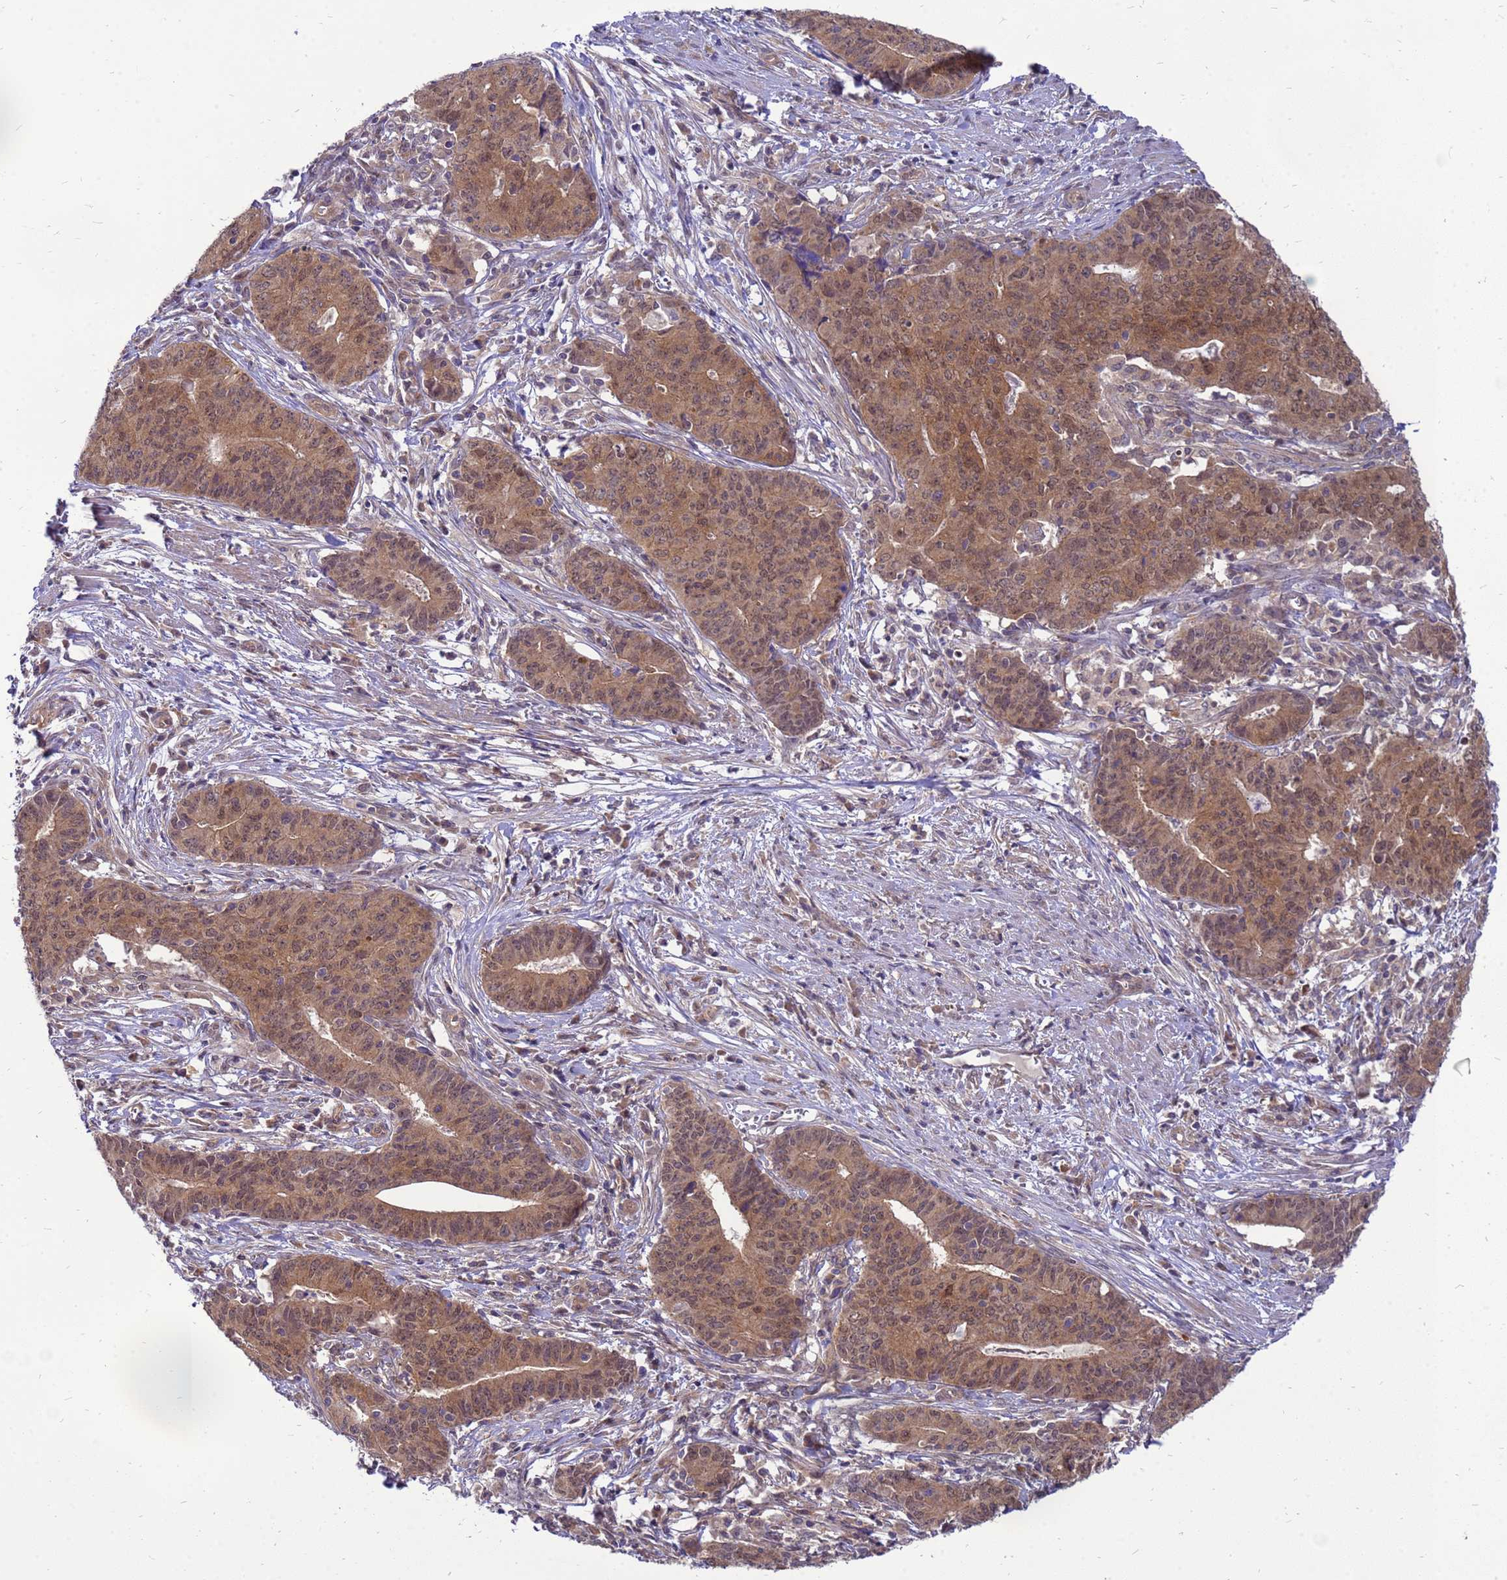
{"staining": {"intensity": "moderate", "quantity": ">75%", "location": "cytoplasmic/membranous"}, "tissue": "endometrial cancer", "cell_type": "Tumor cells", "image_type": "cancer", "snomed": [{"axis": "morphology", "description": "Adenocarcinoma, NOS"}, {"axis": "topography", "description": "Endometrium"}], "caption": "Endometrial adenocarcinoma stained with DAB (3,3'-diaminobenzidine) immunohistochemistry shows medium levels of moderate cytoplasmic/membranous staining in approximately >75% of tumor cells. (IHC, brightfield microscopy, high magnification).", "gene": "ENOPH1", "patient": {"sex": "female", "age": 59}}